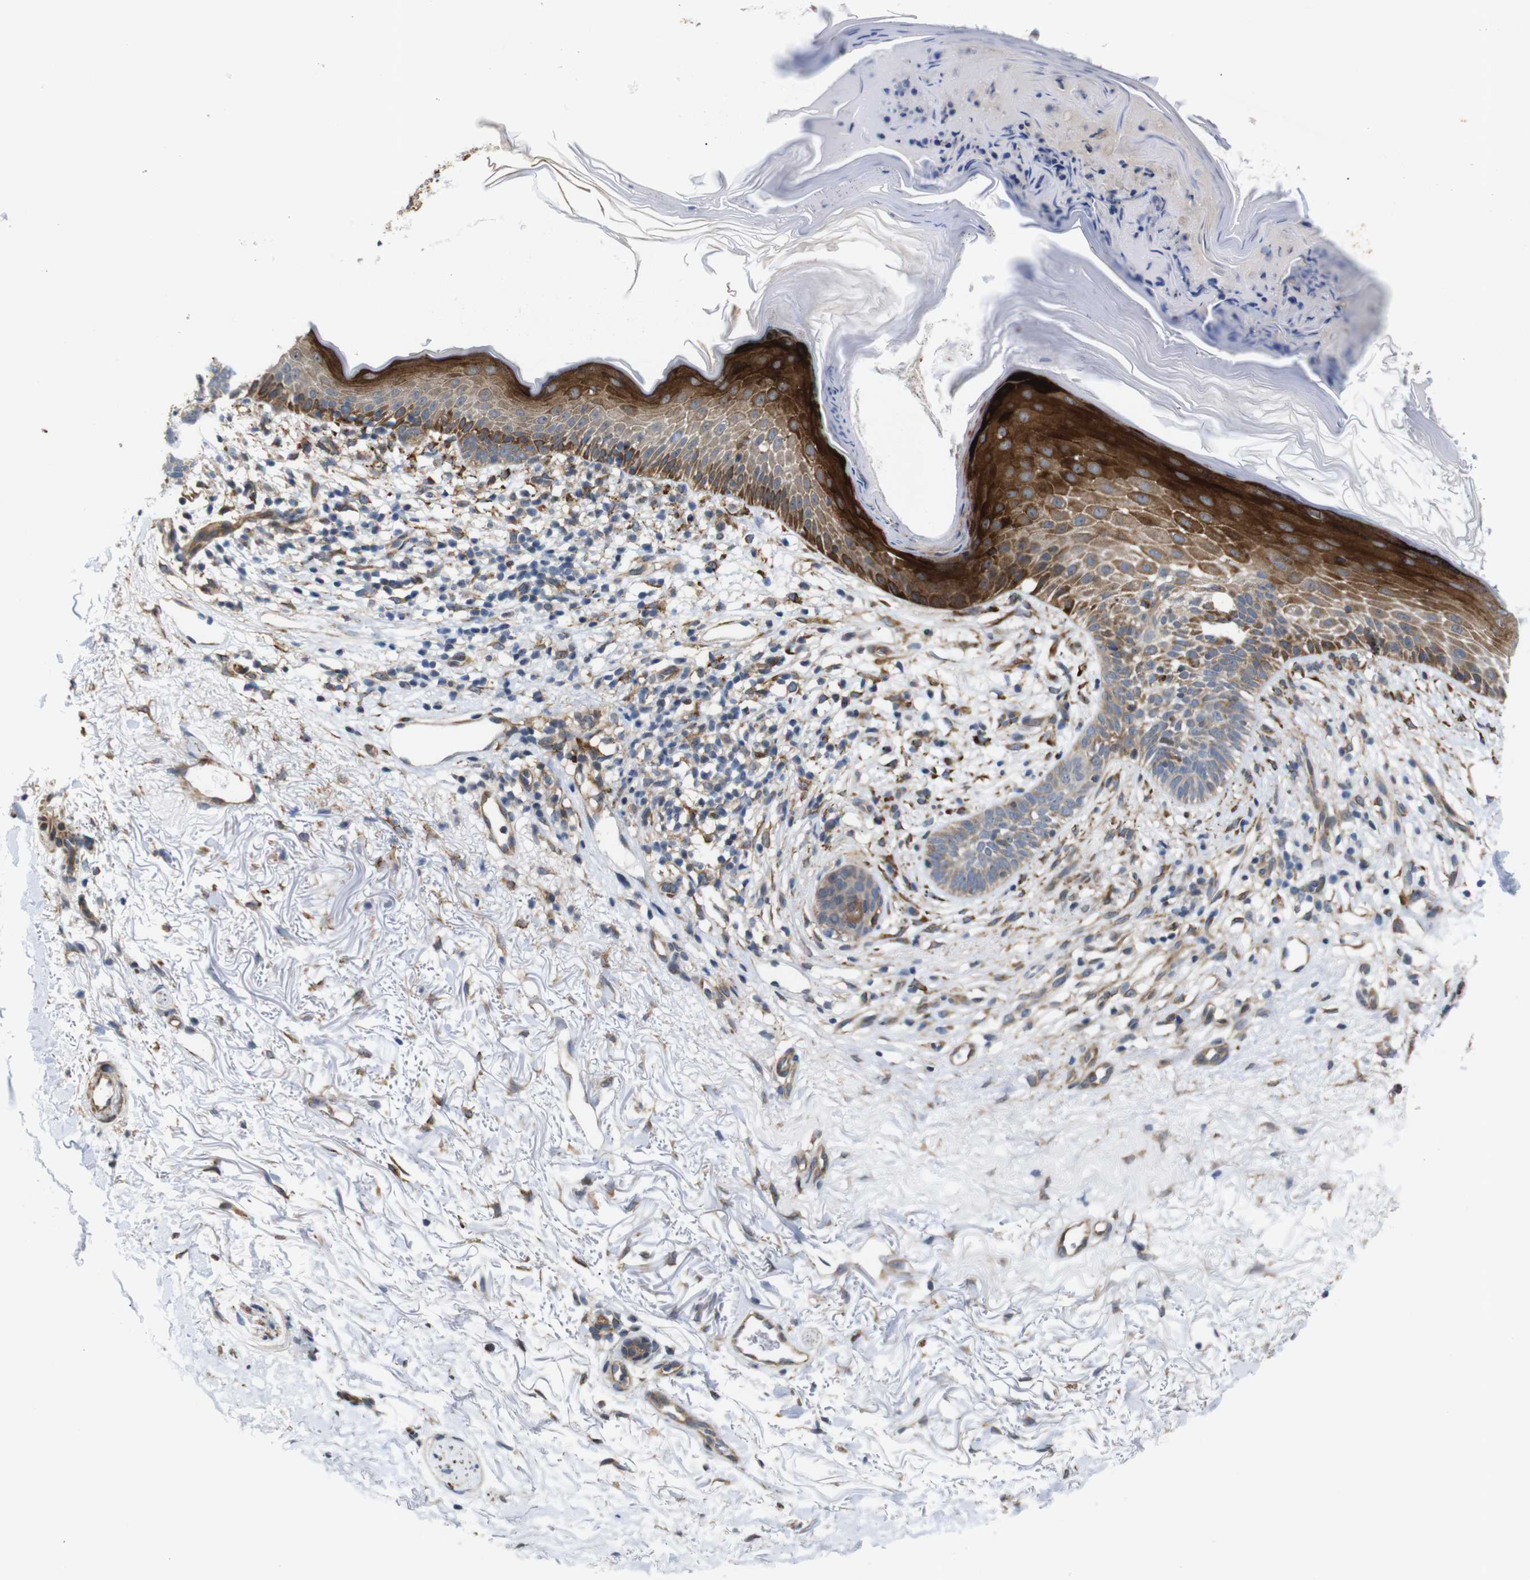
{"staining": {"intensity": "weak", "quantity": ">75%", "location": "cytoplasmic/membranous"}, "tissue": "skin cancer", "cell_type": "Tumor cells", "image_type": "cancer", "snomed": [{"axis": "morphology", "description": "Basal cell carcinoma"}, {"axis": "topography", "description": "Skin"}], "caption": "Protein staining reveals weak cytoplasmic/membranous staining in about >75% of tumor cells in skin cancer.", "gene": "P3H2", "patient": {"sex": "female", "age": 70}}